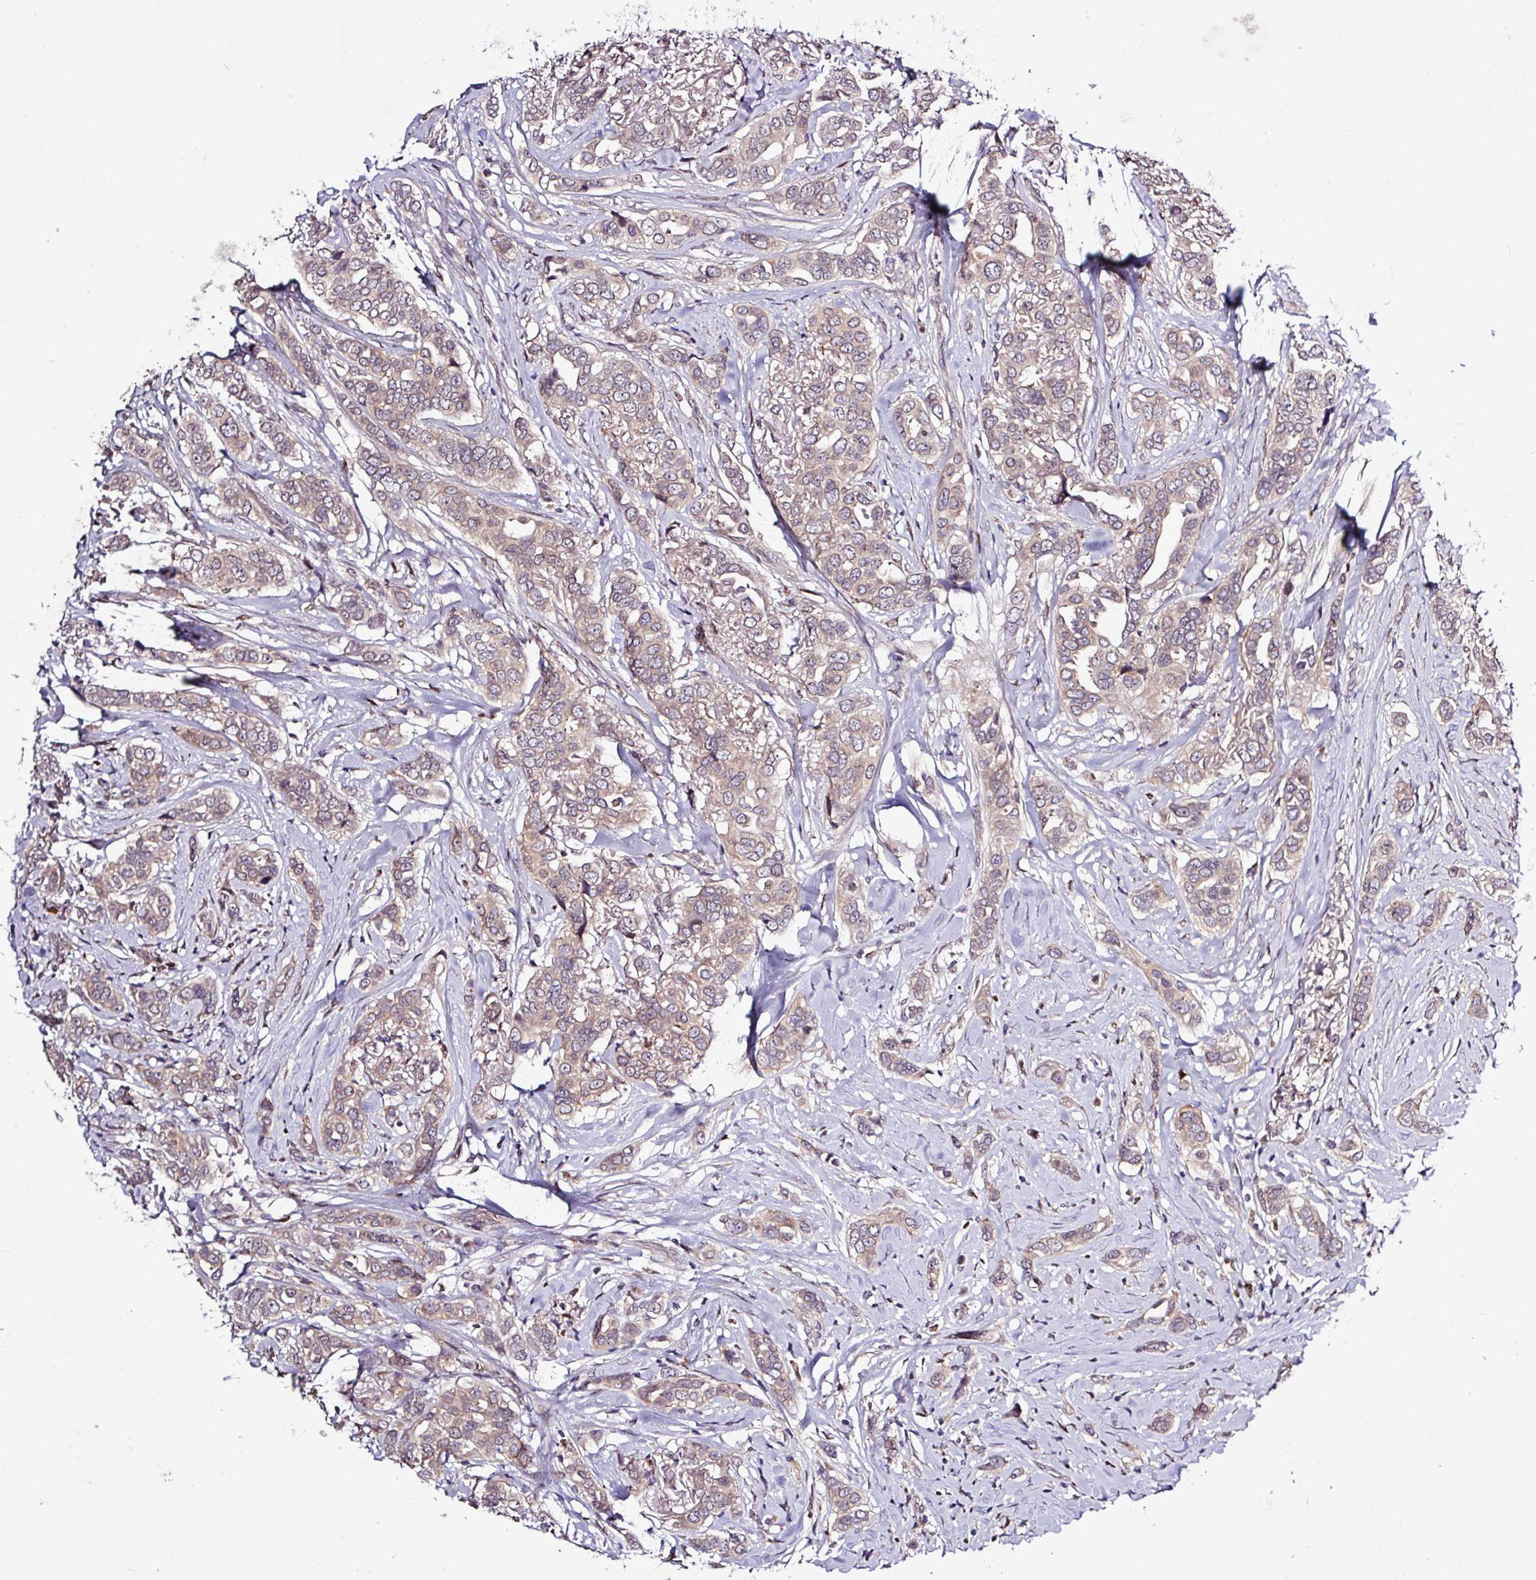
{"staining": {"intensity": "weak", "quantity": ">75%", "location": "cytoplasmic/membranous"}, "tissue": "breast cancer", "cell_type": "Tumor cells", "image_type": "cancer", "snomed": [{"axis": "morphology", "description": "Lobular carcinoma"}, {"axis": "topography", "description": "Breast"}], "caption": "Immunohistochemistry of breast cancer (lobular carcinoma) demonstrates low levels of weak cytoplasmic/membranous expression in about >75% of tumor cells.", "gene": "SKIC2", "patient": {"sex": "female", "age": 51}}